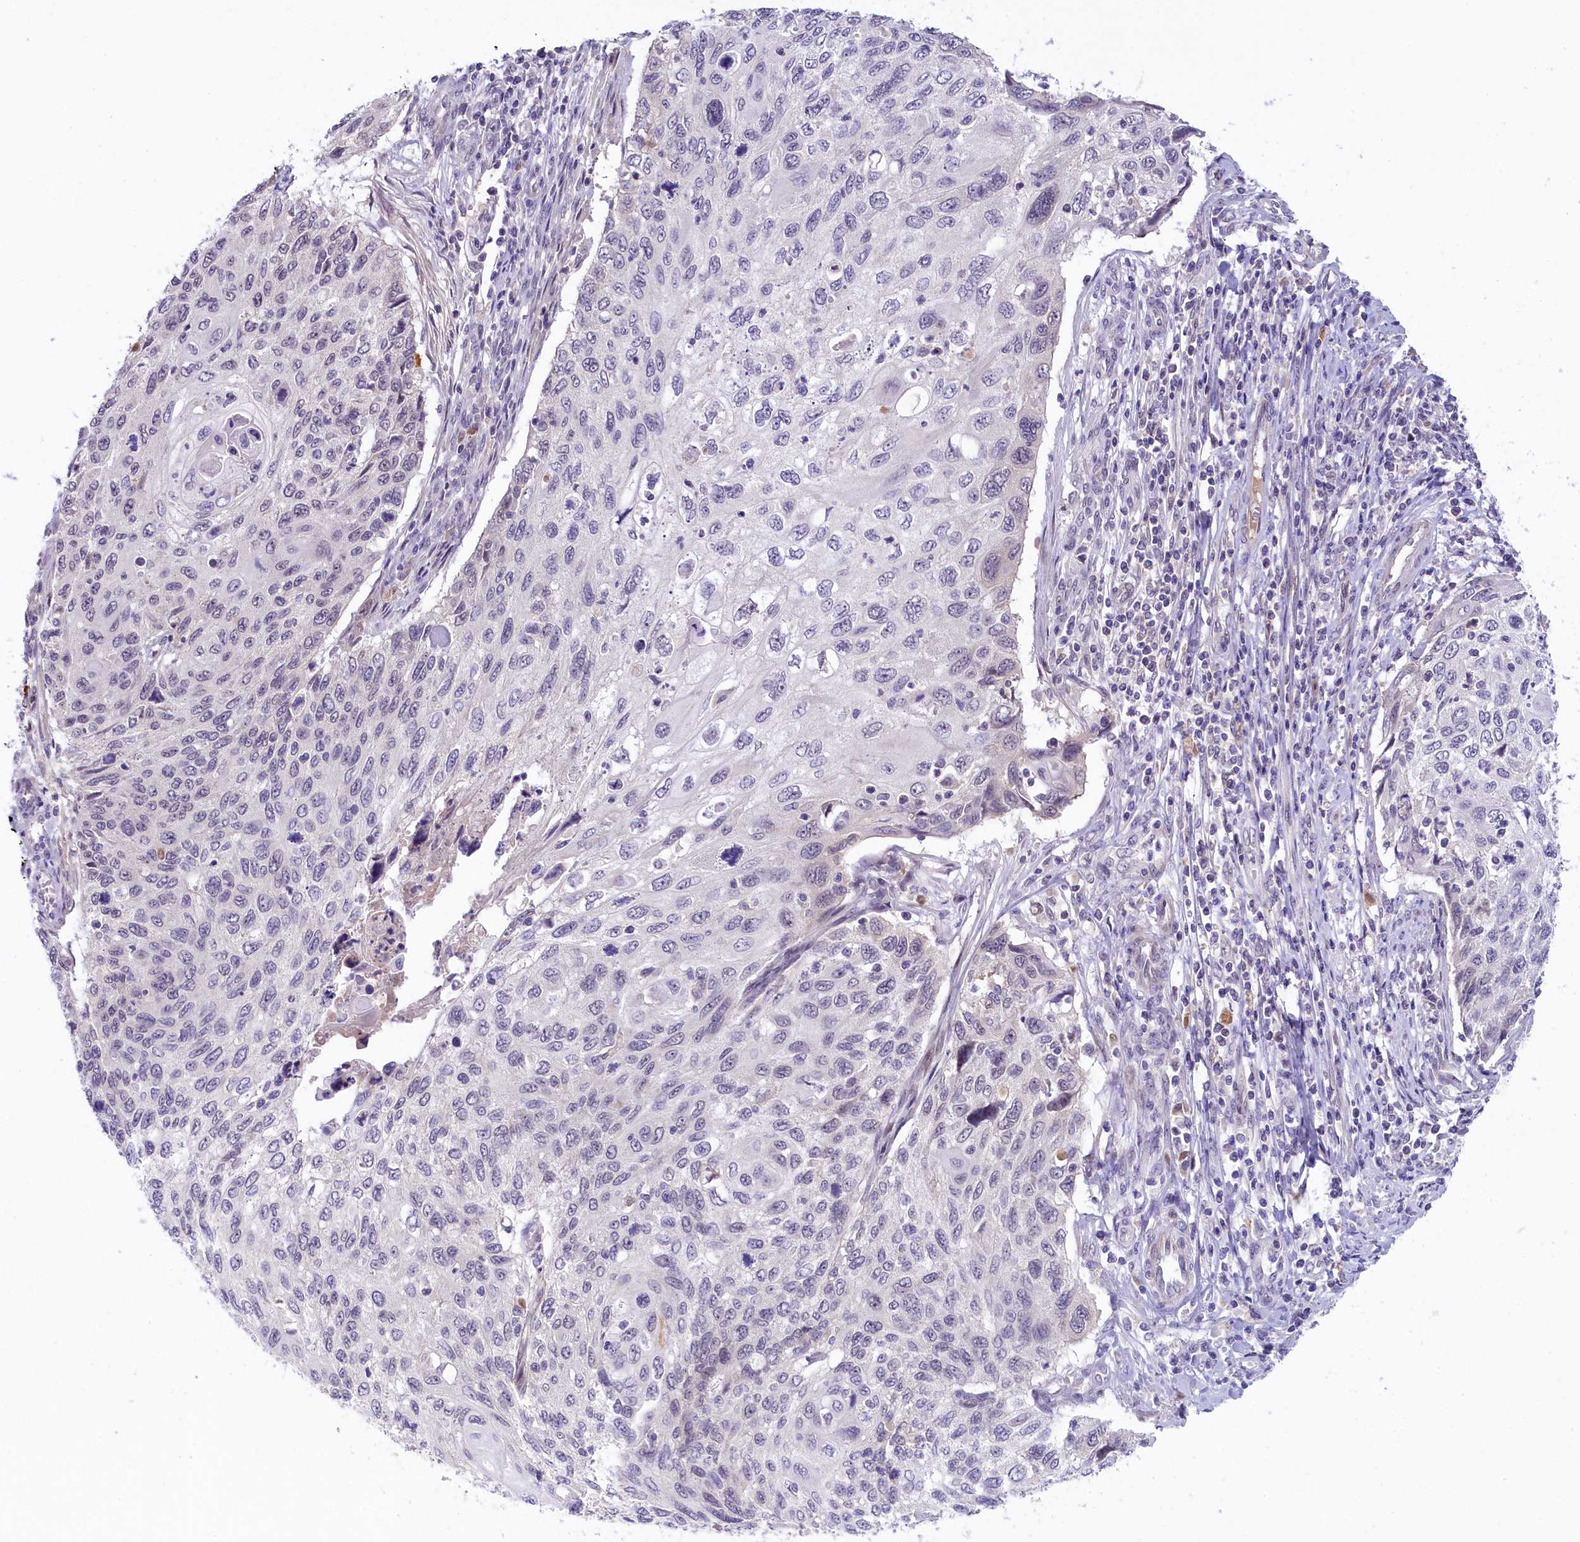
{"staining": {"intensity": "negative", "quantity": "none", "location": "none"}, "tissue": "cervical cancer", "cell_type": "Tumor cells", "image_type": "cancer", "snomed": [{"axis": "morphology", "description": "Squamous cell carcinoma, NOS"}, {"axis": "topography", "description": "Cervix"}], "caption": "Cervical squamous cell carcinoma was stained to show a protein in brown. There is no significant expression in tumor cells.", "gene": "CRAMP1", "patient": {"sex": "female", "age": 70}}